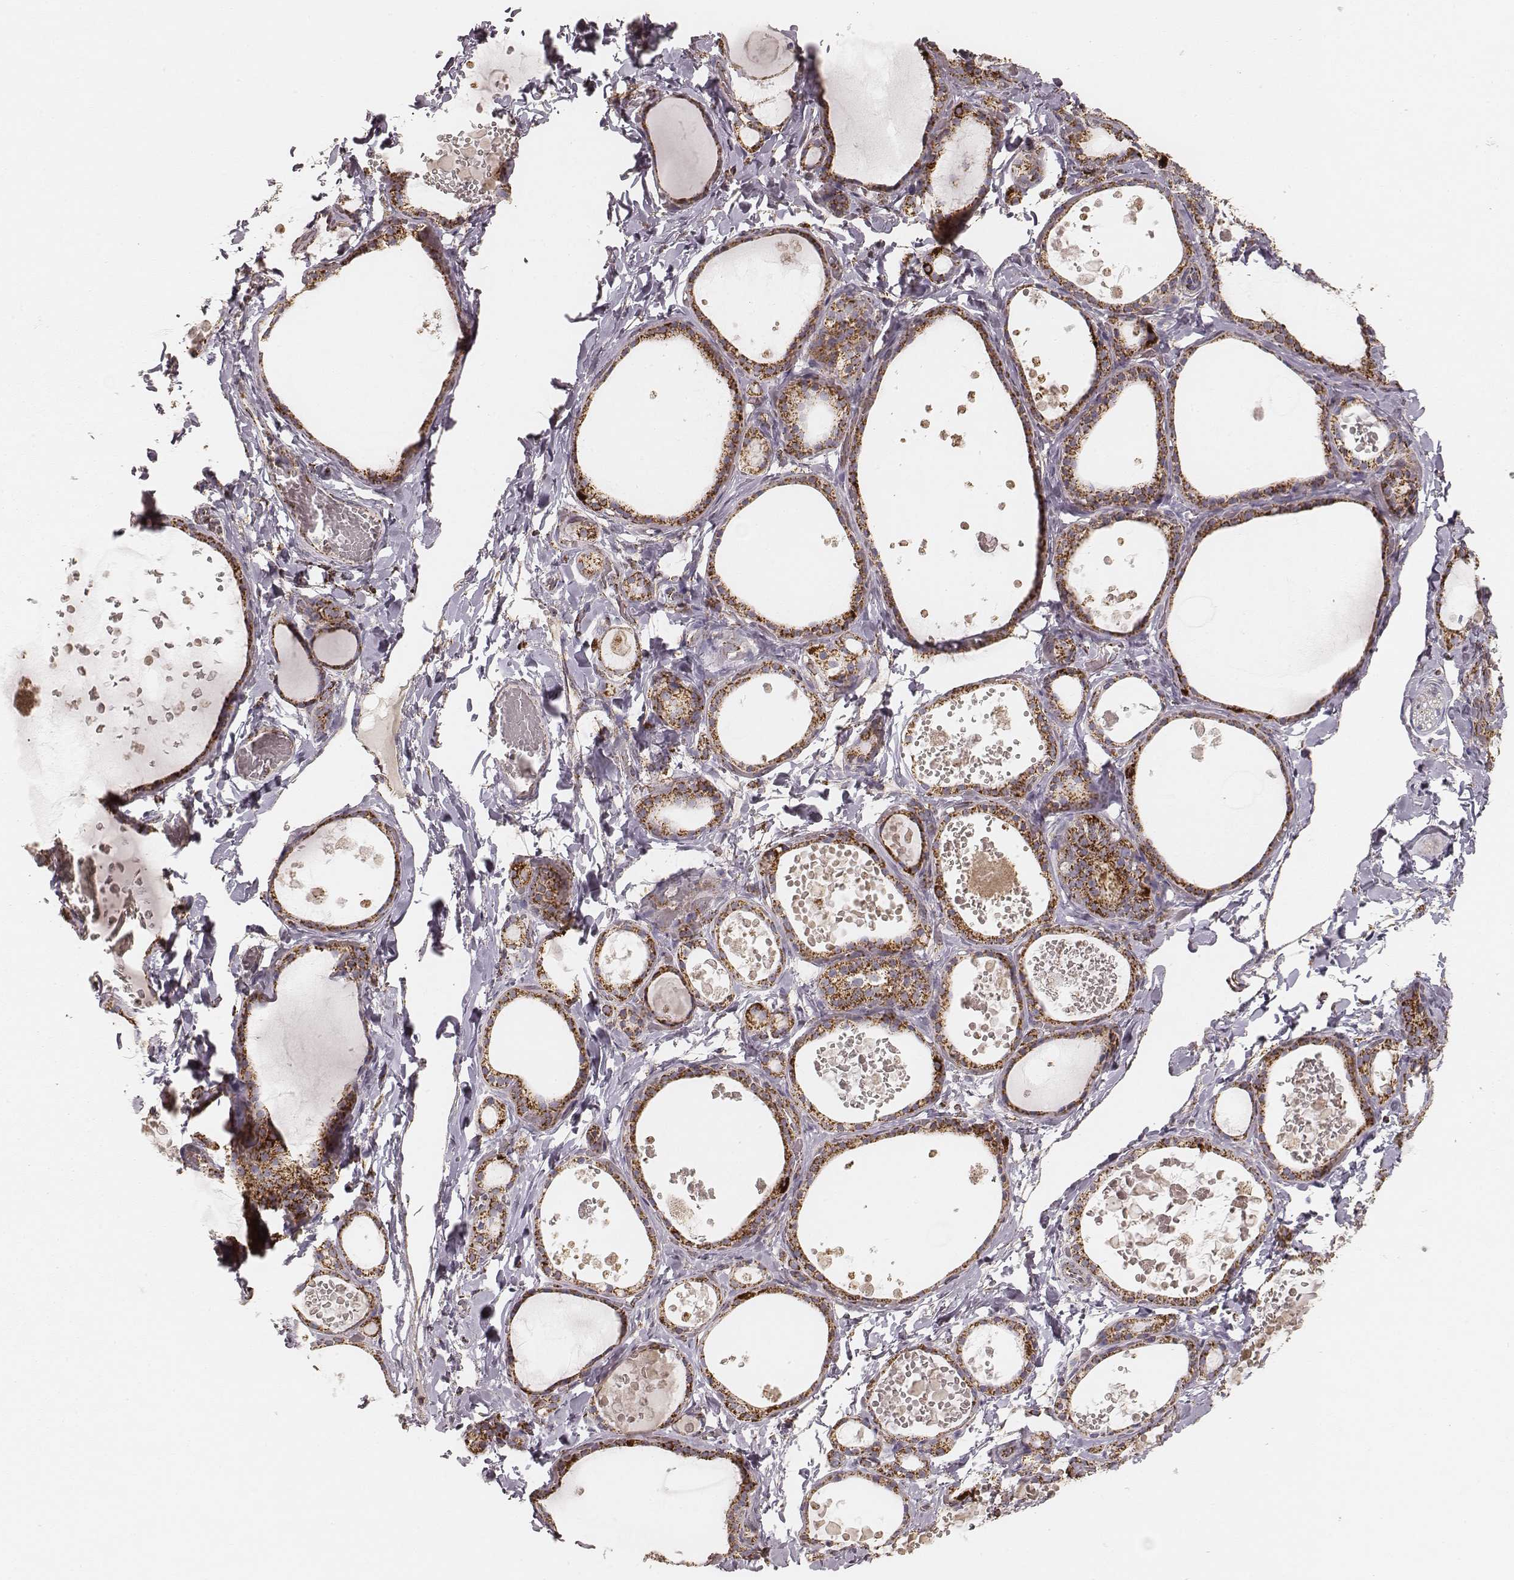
{"staining": {"intensity": "strong", "quantity": ">75%", "location": "cytoplasmic/membranous"}, "tissue": "thyroid gland", "cell_type": "Glandular cells", "image_type": "normal", "snomed": [{"axis": "morphology", "description": "Normal tissue, NOS"}, {"axis": "topography", "description": "Thyroid gland"}], "caption": "Immunohistochemistry of unremarkable thyroid gland demonstrates high levels of strong cytoplasmic/membranous positivity in approximately >75% of glandular cells.", "gene": "CS", "patient": {"sex": "female", "age": 56}}